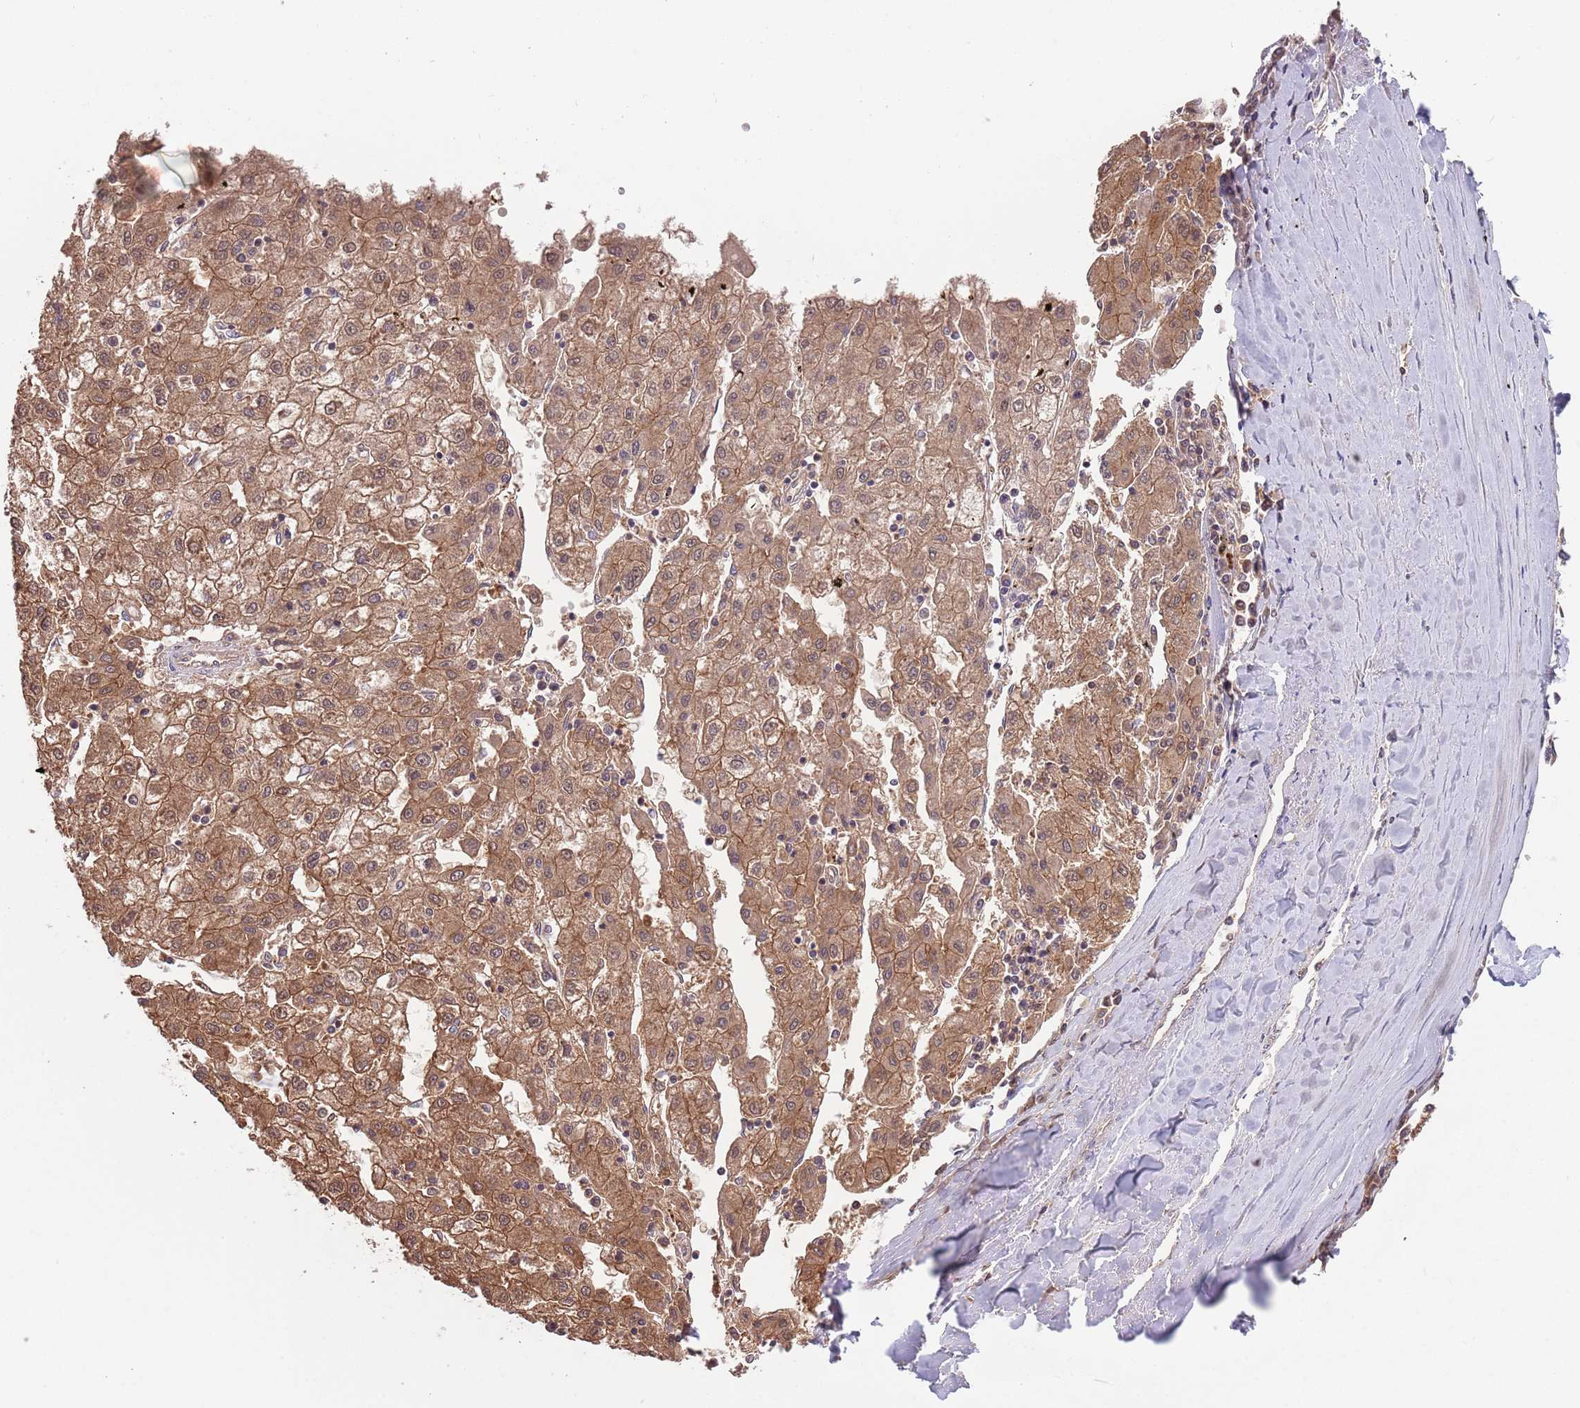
{"staining": {"intensity": "moderate", "quantity": ">75%", "location": "cytoplasmic/membranous"}, "tissue": "liver cancer", "cell_type": "Tumor cells", "image_type": "cancer", "snomed": [{"axis": "morphology", "description": "Carcinoma, Hepatocellular, NOS"}, {"axis": "topography", "description": "Liver"}], "caption": "IHC (DAB) staining of human hepatocellular carcinoma (liver) demonstrates moderate cytoplasmic/membranous protein positivity in approximately >75% of tumor cells. (brown staining indicates protein expression, while blue staining denotes nuclei).", "gene": "GSDMD", "patient": {"sex": "male", "age": 72}}